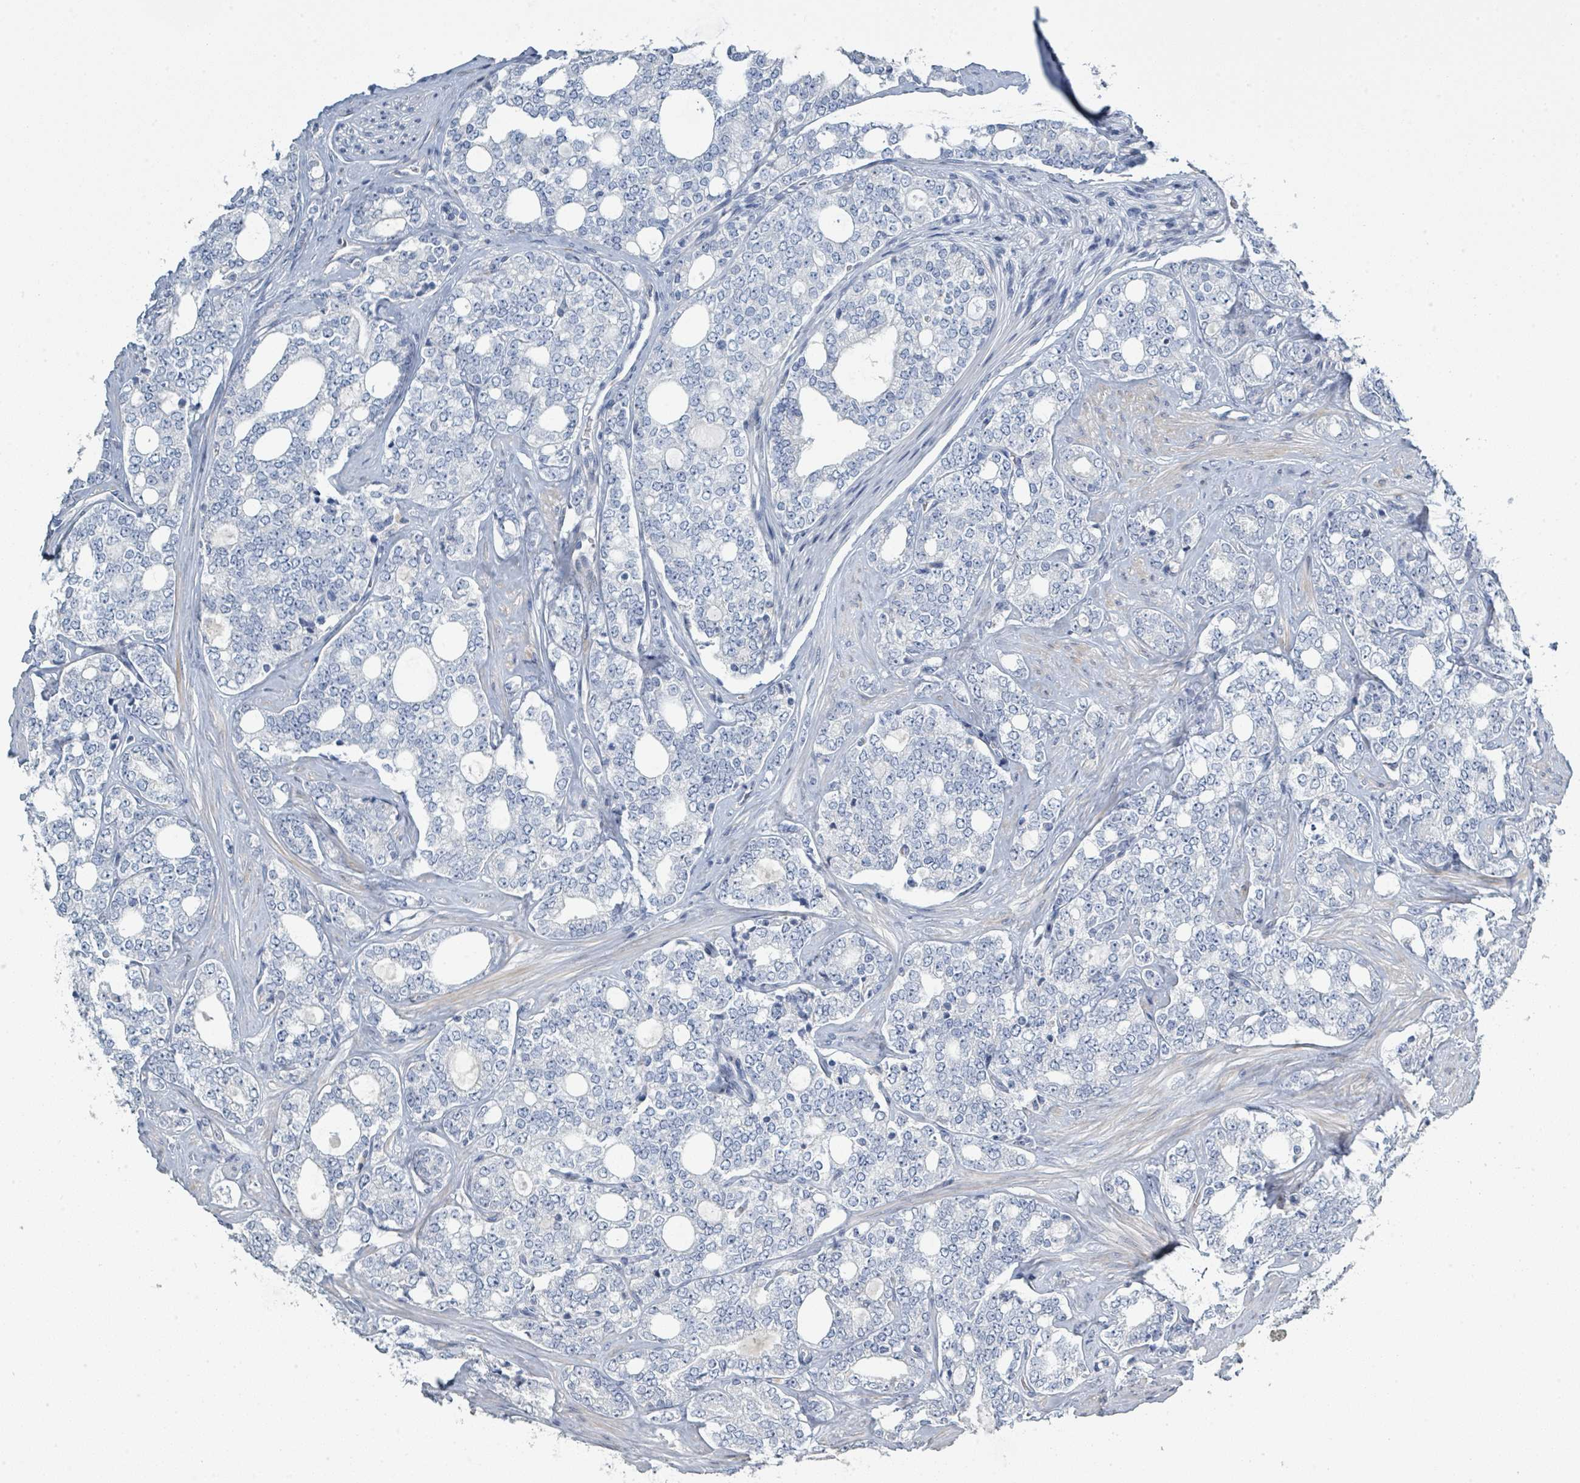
{"staining": {"intensity": "negative", "quantity": "none", "location": "none"}, "tissue": "prostate cancer", "cell_type": "Tumor cells", "image_type": "cancer", "snomed": [{"axis": "morphology", "description": "Adenocarcinoma, High grade"}, {"axis": "topography", "description": "Prostate"}], "caption": "DAB immunohistochemical staining of human high-grade adenocarcinoma (prostate) exhibits no significant positivity in tumor cells.", "gene": "RAB33B", "patient": {"sex": "male", "age": 64}}